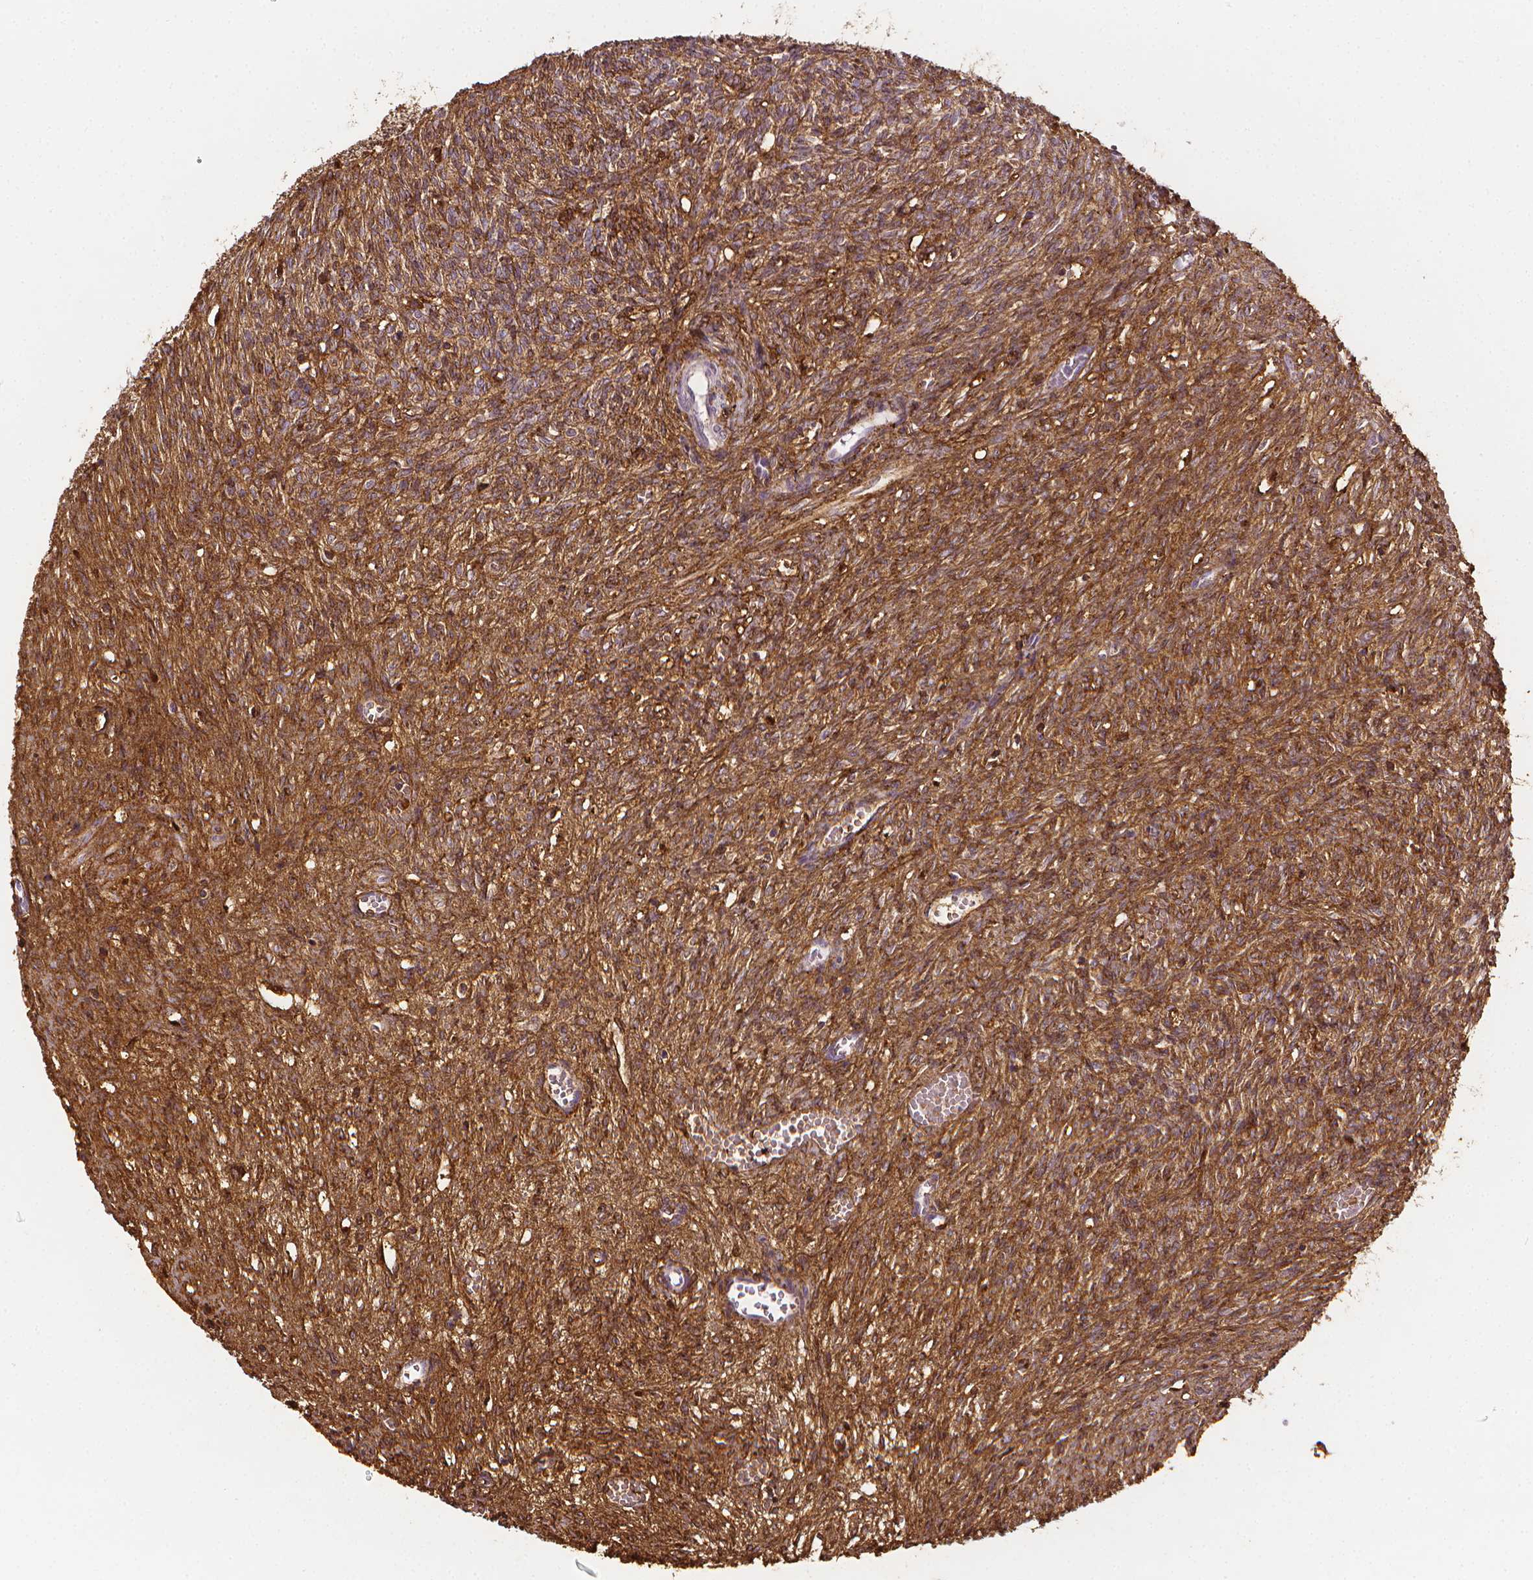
{"staining": {"intensity": "strong", "quantity": ">75%", "location": "cytoplasmic/membranous"}, "tissue": "ovary", "cell_type": "Ovarian stroma cells", "image_type": "normal", "snomed": [{"axis": "morphology", "description": "Normal tissue, NOS"}, {"axis": "topography", "description": "Ovary"}], "caption": "A brown stain shows strong cytoplasmic/membranous positivity of a protein in ovarian stroma cells of unremarkable ovary.", "gene": "DCN", "patient": {"sex": "female", "age": 46}}